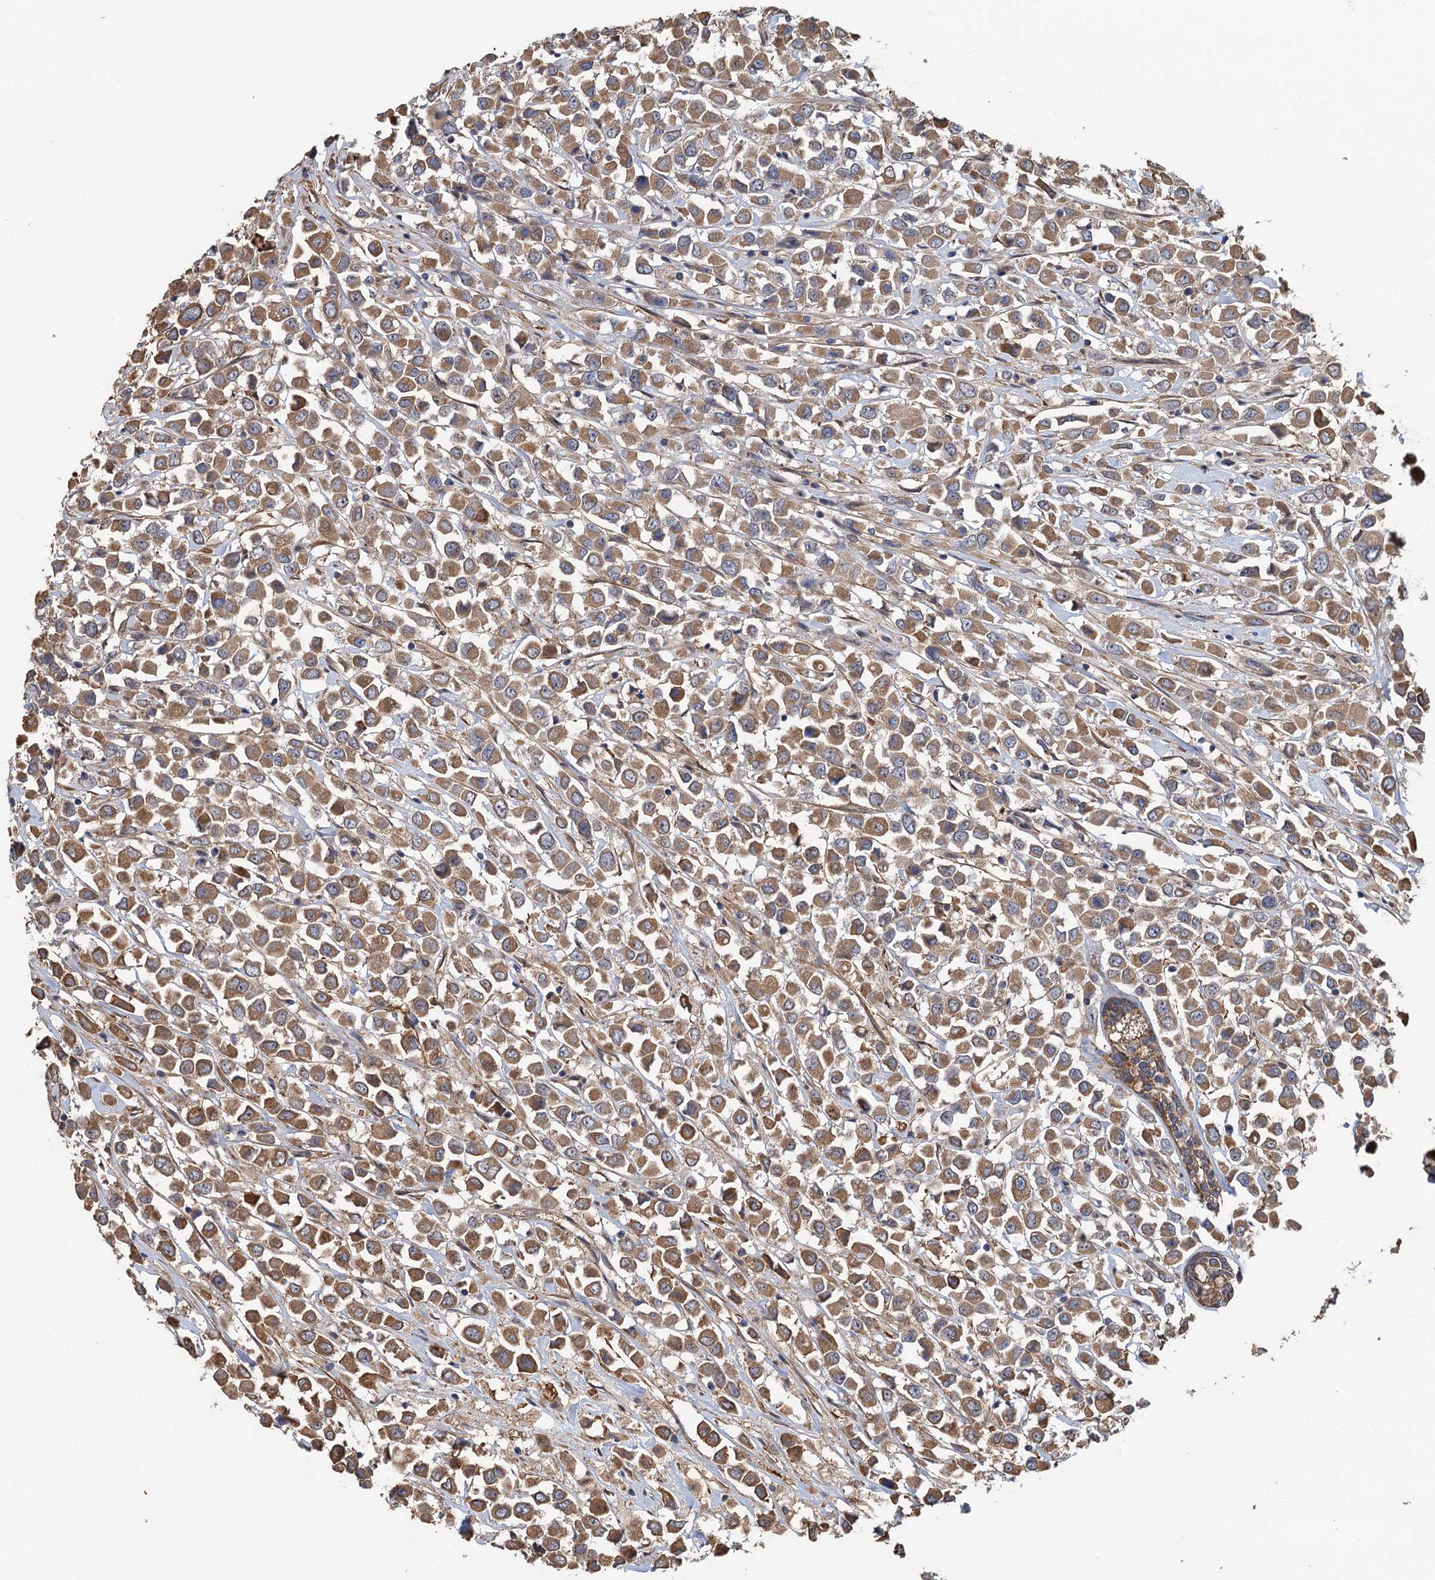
{"staining": {"intensity": "moderate", "quantity": ">75%", "location": "cytoplasmic/membranous"}, "tissue": "breast cancer", "cell_type": "Tumor cells", "image_type": "cancer", "snomed": [{"axis": "morphology", "description": "Duct carcinoma"}, {"axis": "topography", "description": "Breast"}], "caption": "A micrograph of breast invasive ductal carcinoma stained for a protein exhibits moderate cytoplasmic/membranous brown staining in tumor cells.", "gene": "MEAK7", "patient": {"sex": "female", "age": 61}}